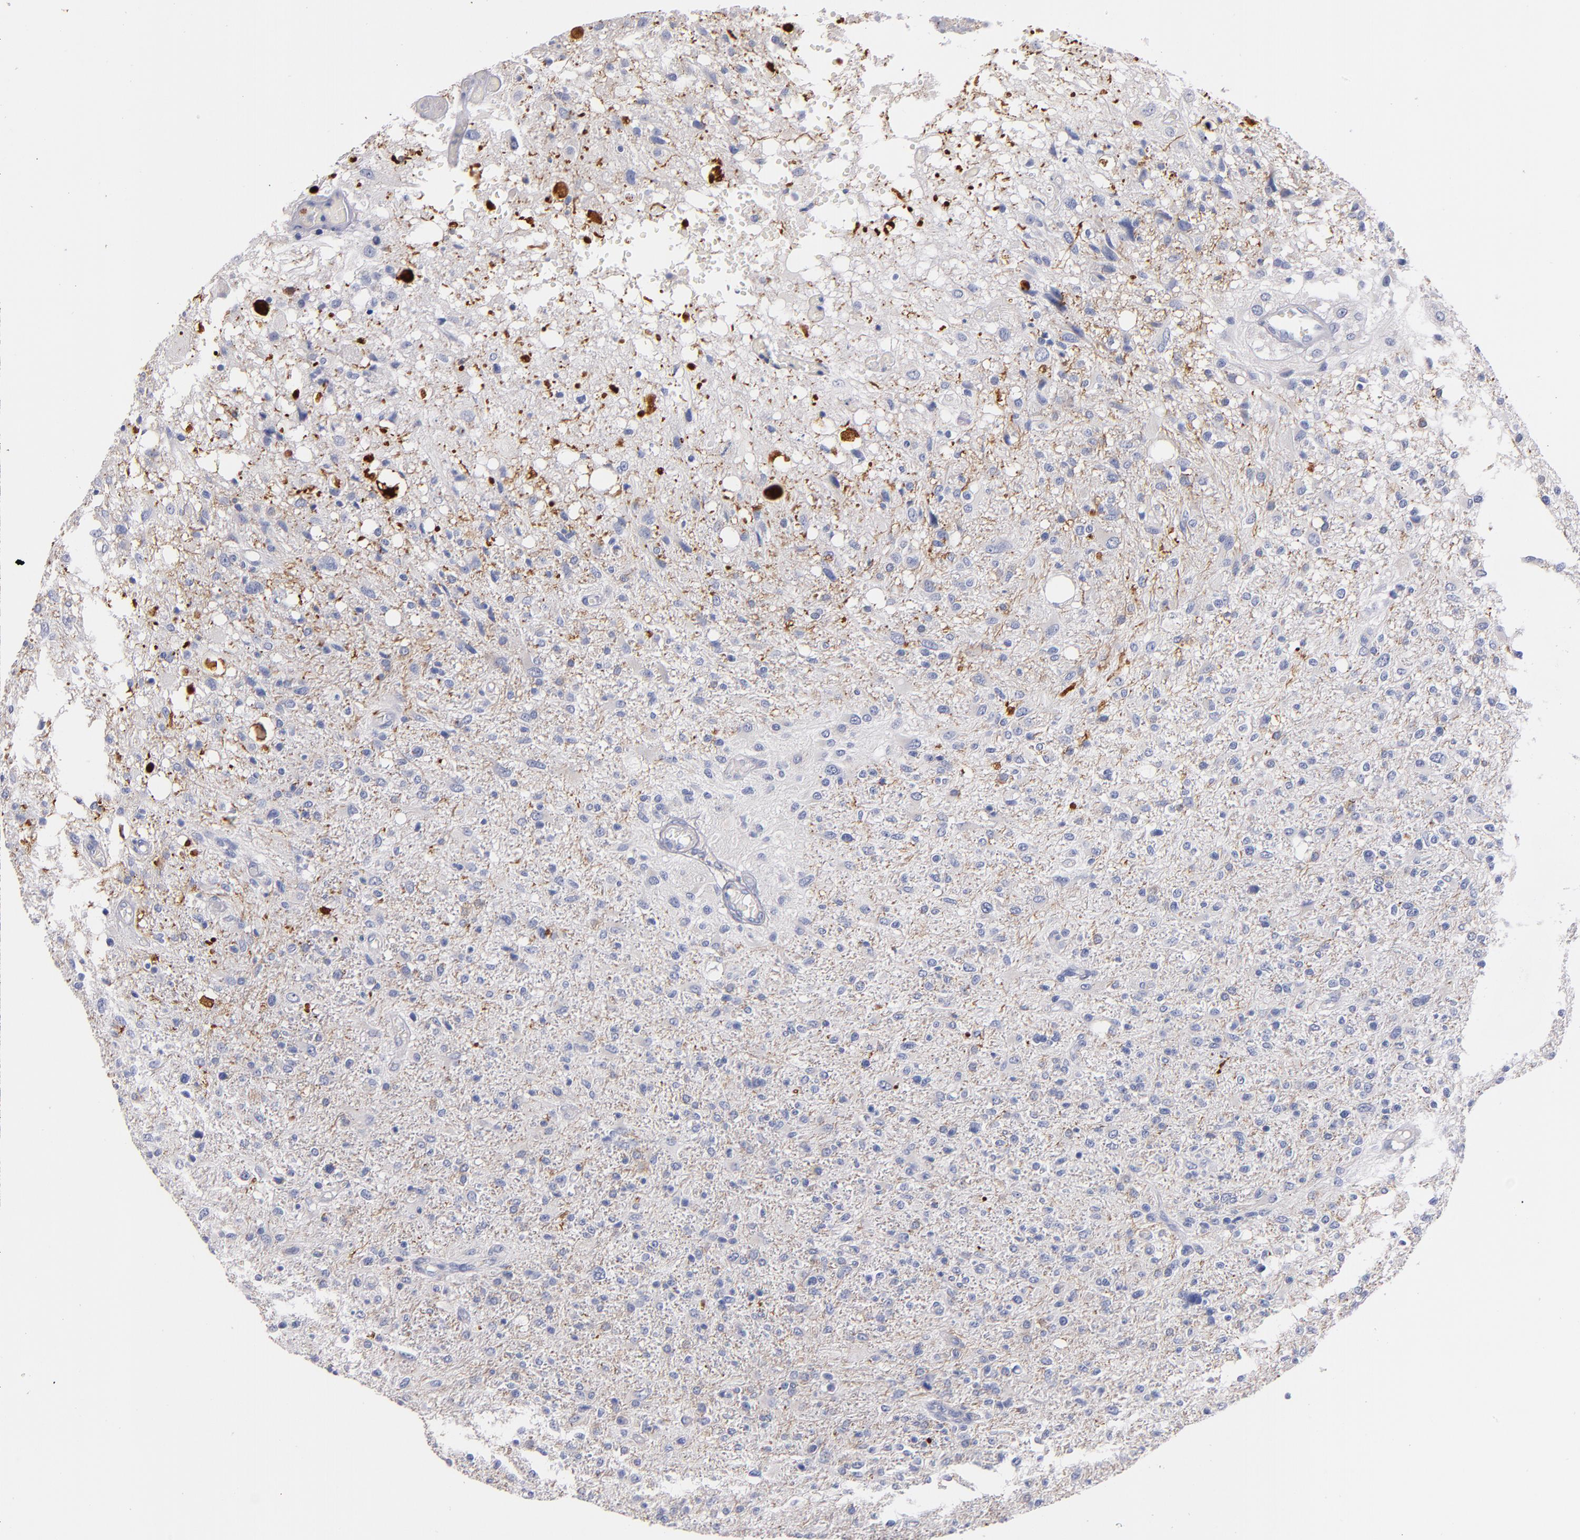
{"staining": {"intensity": "negative", "quantity": "none", "location": "none"}, "tissue": "glioma", "cell_type": "Tumor cells", "image_type": "cancer", "snomed": [{"axis": "morphology", "description": "Glioma, malignant, High grade"}, {"axis": "topography", "description": "Cerebral cortex"}], "caption": "A histopathology image of high-grade glioma (malignant) stained for a protein demonstrates no brown staining in tumor cells.", "gene": "CNTNAP2", "patient": {"sex": "male", "age": 76}}